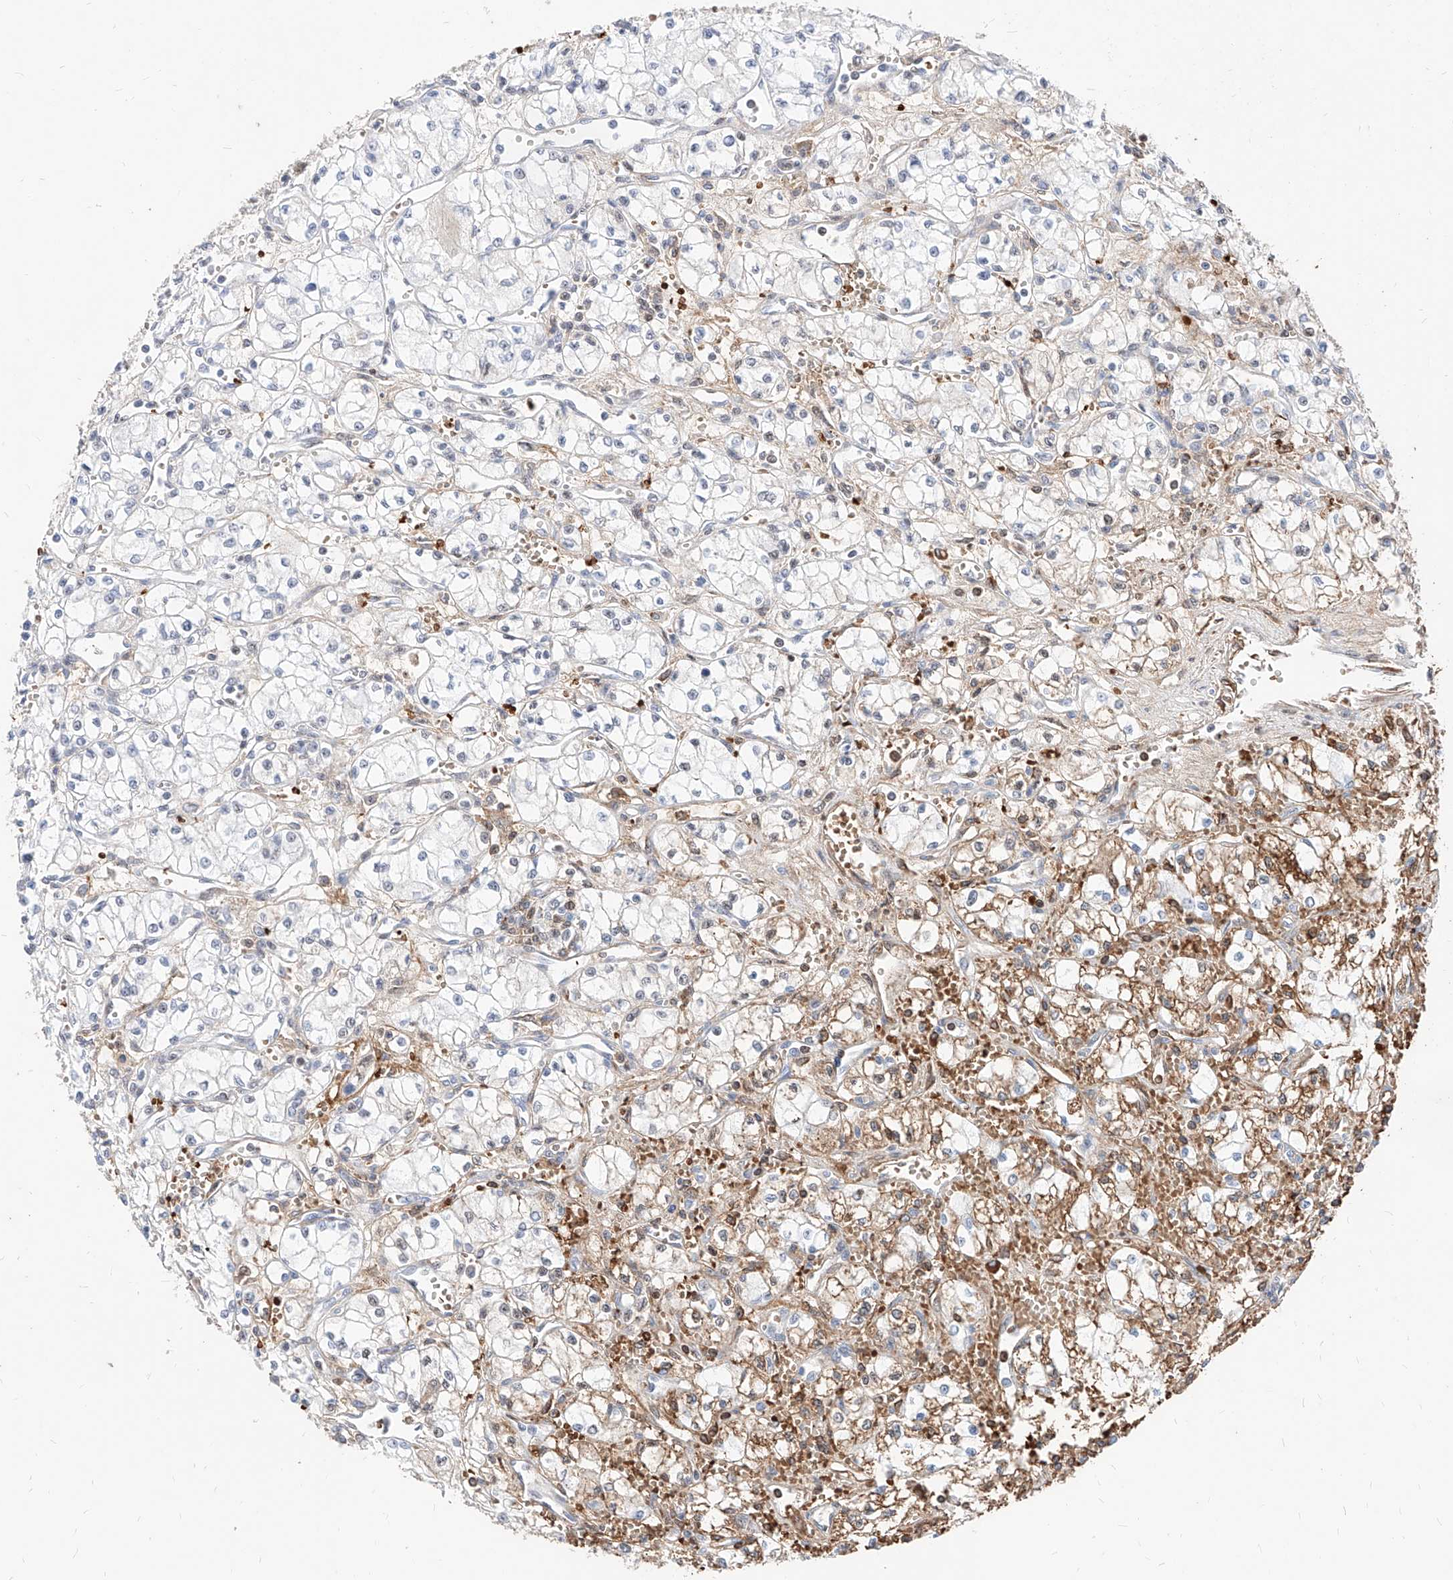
{"staining": {"intensity": "negative", "quantity": "none", "location": "none"}, "tissue": "renal cancer", "cell_type": "Tumor cells", "image_type": "cancer", "snomed": [{"axis": "morphology", "description": "Normal tissue, NOS"}, {"axis": "morphology", "description": "Adenocarcinoma, NOS"}, {"axis": "topography", "description": "Kidney"}], "caption": "Renal cancer (adenocarcinoma) was stained to show a protein in brown. There is no significant positivity in tumor cells.", "gene": "ZFP42", "patient": {"sex": "male", "age": 59}}